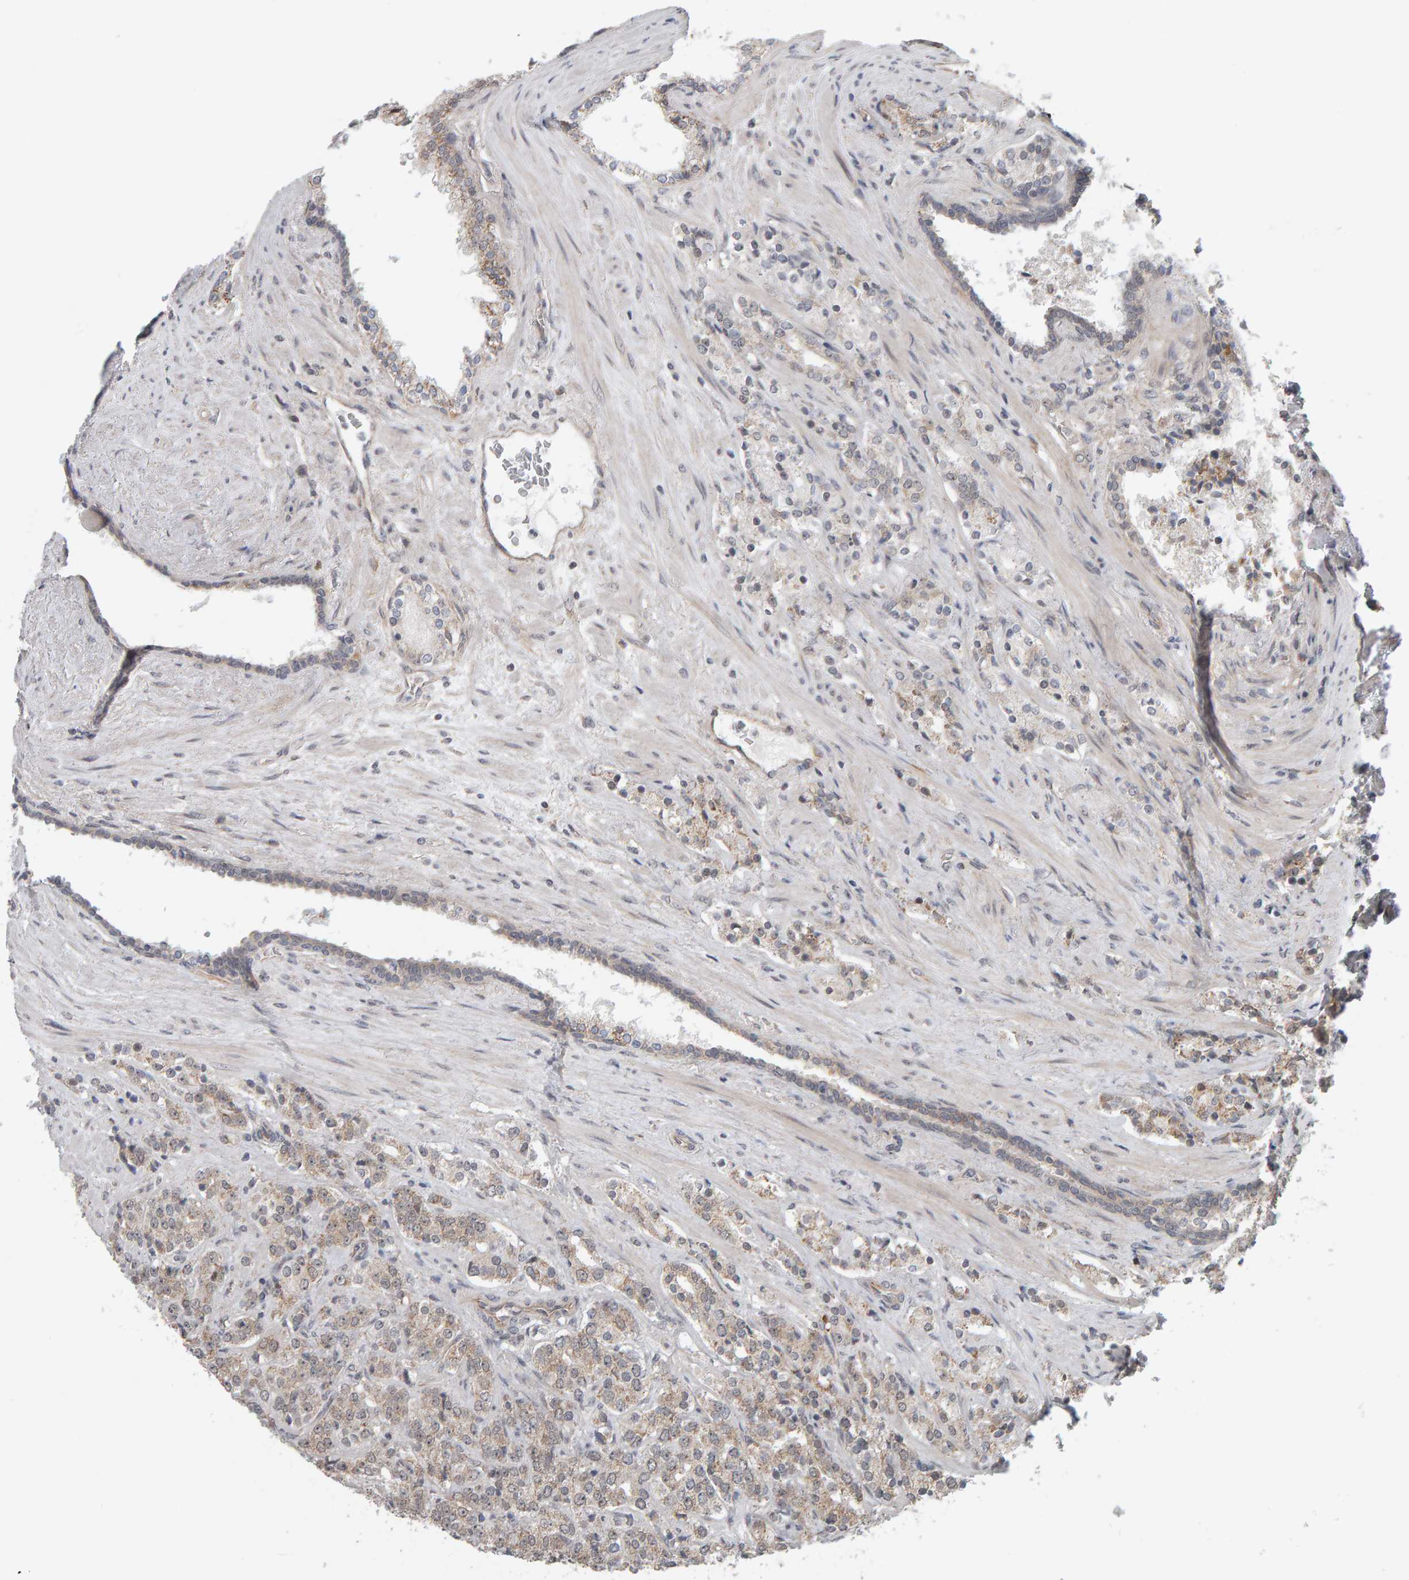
{"staining": {"intensity": "moderate", "quantity": ">75%", "location": "cytoplasmic/membranous,nuclear"}, "tissue": "prostate cancer", "cell_type": "Tumor cells", "image_type": "cancer", "snomed": [{"axis": "morphology", "description": "Adenocarcinoma, High grade"}, {"axis": "topography", "description": "Prostate"}], "caption": "DAB (3,3'-diaminobenzidine) immunohistochemical staining of human prostate high-grade adenocarcinoma demonstrates moderate cytoplasmic/membranous and nuclear protein positivity in approximately >75% of tumor cells.", "gene": "DAP3", "patient": {"sex": "male", "age": 71}}